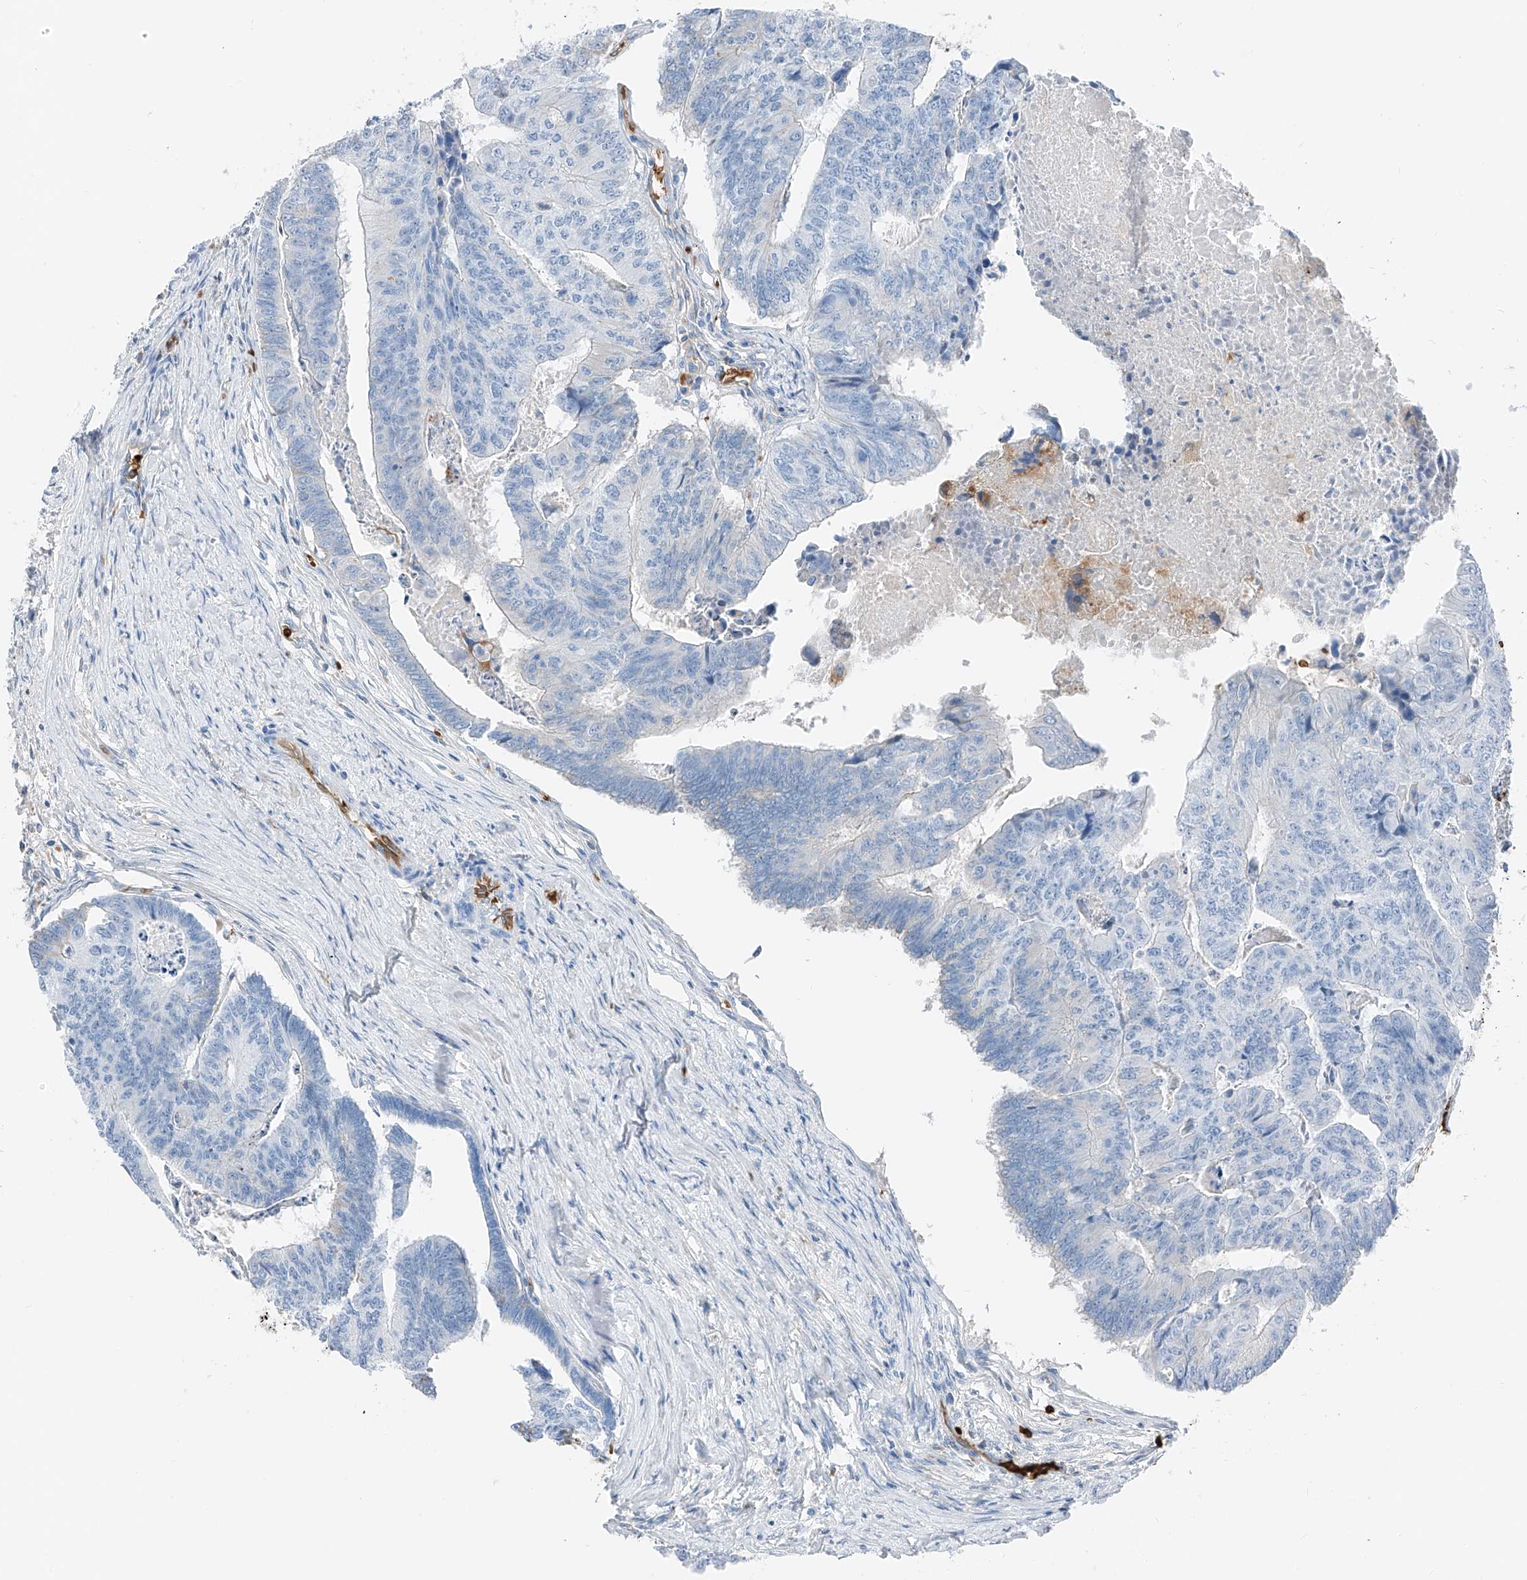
{"staining": {"intensity": "negative", "quantity": "none", "location": "none"}, "tissue": "colorectal cancer", "cell_type": "Tumor cells", "image_type": "cancer", "snomed": [{"axis": "morphology", "description": "Adenocarcinoma, NOS"}, {"axis": "topography", "description": "Colon"}], "caption": "The immunohistochemistry (IHC) micrograph has no significant staining in tumor cells of colorectal cancer tissue. The staining is performed using DAB brown chromogen with nuclei counter-stained in using hematoxylin.", "gene": "PRSS23", "patient": {"sex": "female", "age": 67}}